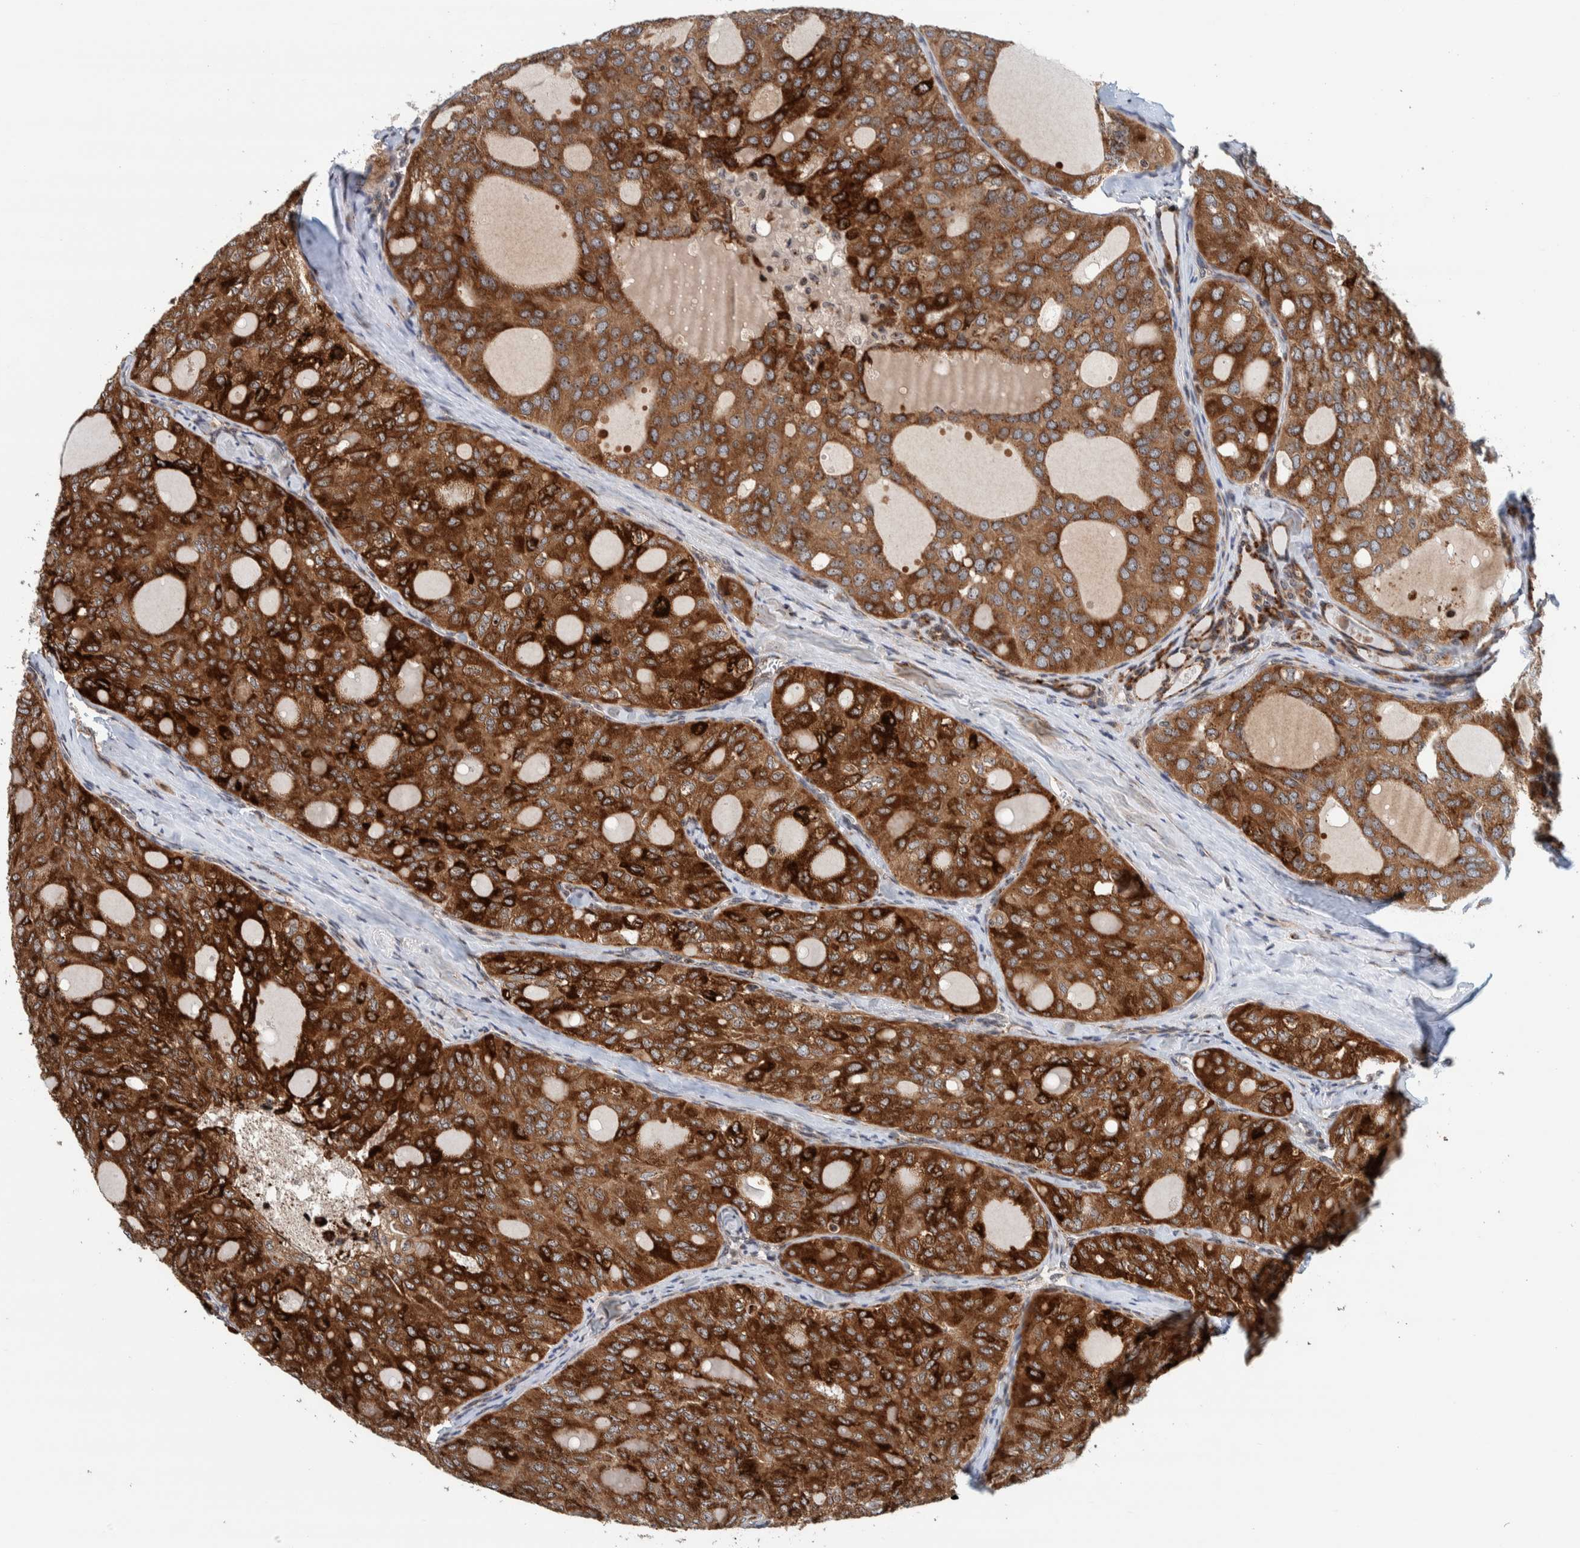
{"staining": {"intensity": "strong", "quantity": ">75%", "location": "cytoplasmic/membranous"}, "tissue": "thyroid cancer", "cell_type": "Tumor cells", "image_type": "cancer", "snomed": [{"axis": "morphology", "description": "Follicular adenoma carcinoma, NOS"}, {"axis": "topography", "description": "Thyroid gland"}], "caption": "Thyroid cancer stained for a protein (brown) reveals strong cytoplasmic/membranous positive expression in approximately >75% of tumor cells.", "gene": "CCDC182", "patient": {"sex": "male", "age": 75}}